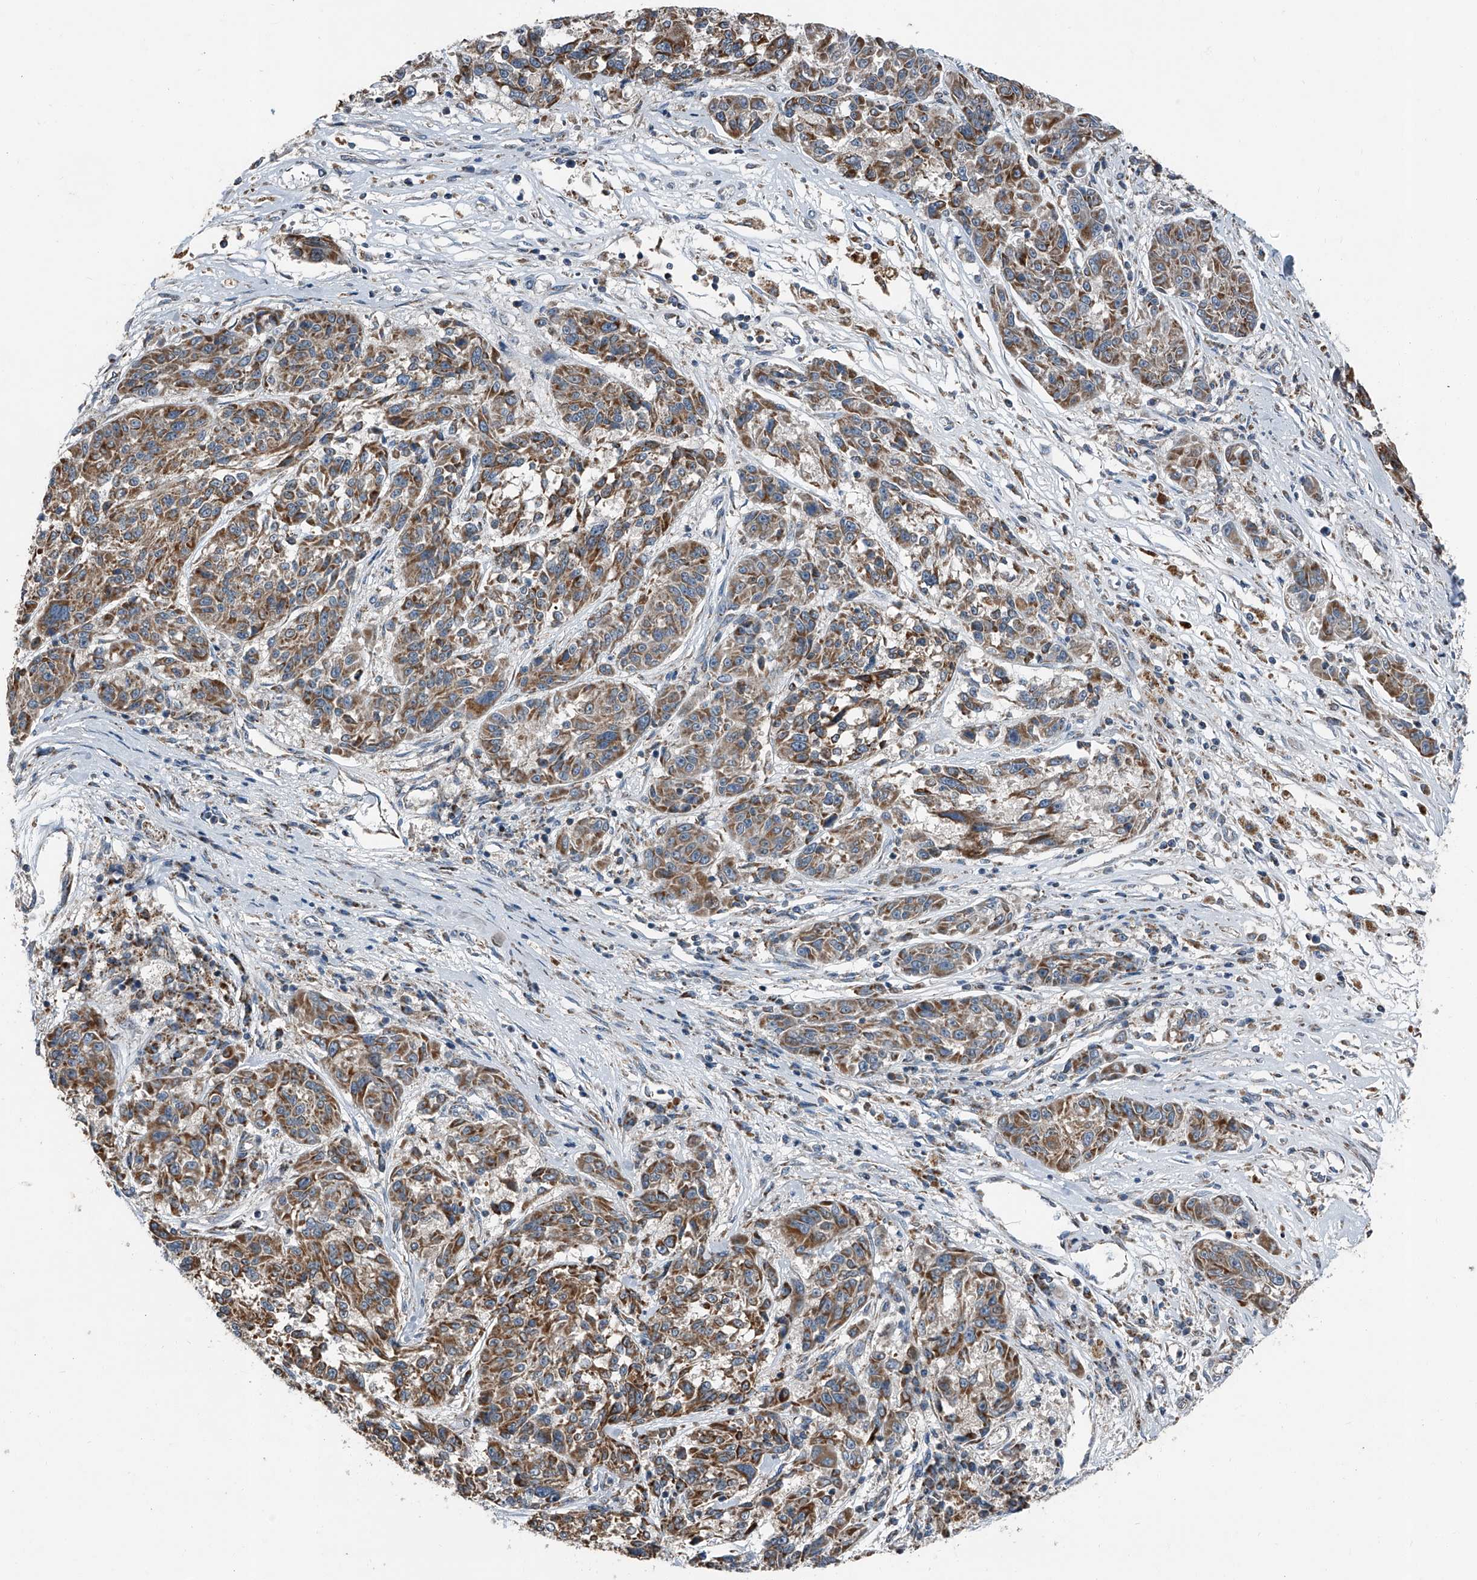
{"staining": {"intensity": "strong", "quantity": ">75%", "location": "cytoplasmic/membranous"}, "tissue": "melanoma", "cell_type": "Tumor cells", "image_type": "cancer", "snomed": [{"axis": "morphology", "description": "Malignant melanoma, NOS"}, {"axis": "topography", "description": "Skin"}], "caption": "DAB immunohistochemical staining of melanoma shows strong cytoplasmic/membranous protein positivity in about >75% of tumor cells.", "gene": "CHRNA7", "patient": {"sex": "male", "age": 53}}